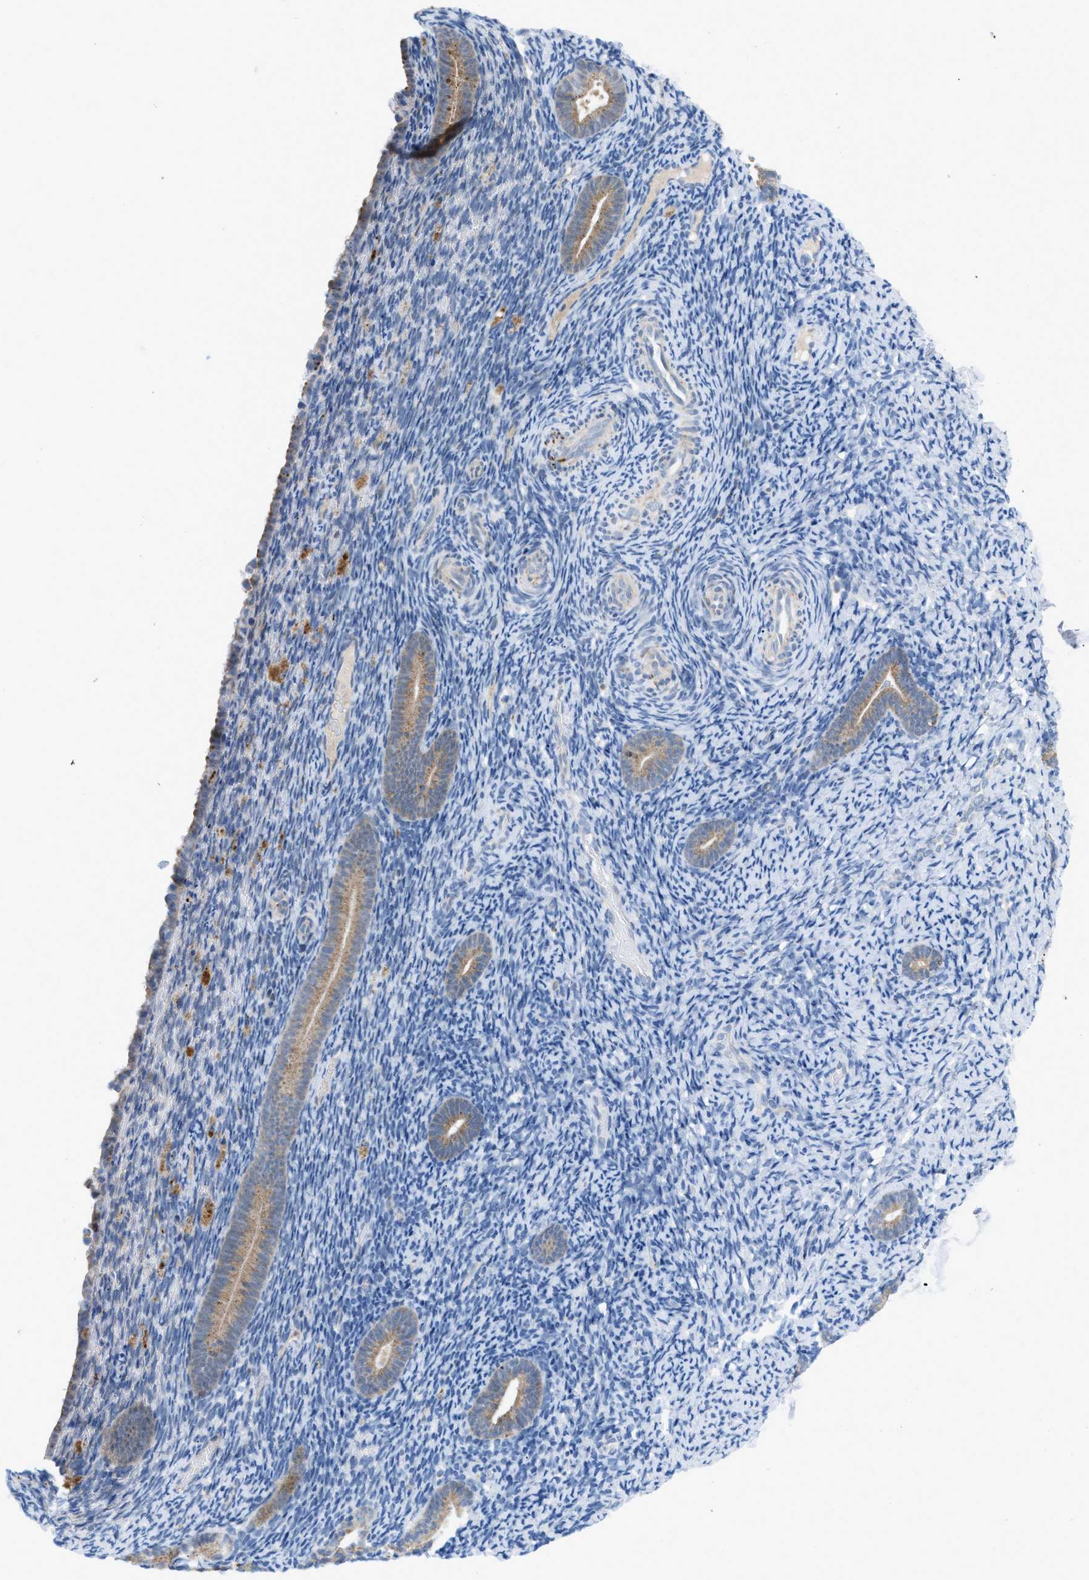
{"staining": {"intensity": "negative", "quantity": "none", "location": "none"}, "tissue": "endometrium", "cell_type": "Cells in endometrial stroma", "image_type": "normal", "snomed": [{"axis": "morphology", "description": "Normal tissue, NOS"}, {"axis": "topography", "description": "Endometrium"}], "caption": "Cells in endometrial stroma show no significant expression in unremarkable endometrium. (Stains: DAB IHC with hematoxylin counter stain, Microscopy: brightfield microscopy at high magnification).", "gene": "RBBP9", "patient": {"sex": "female", "age": 51}}